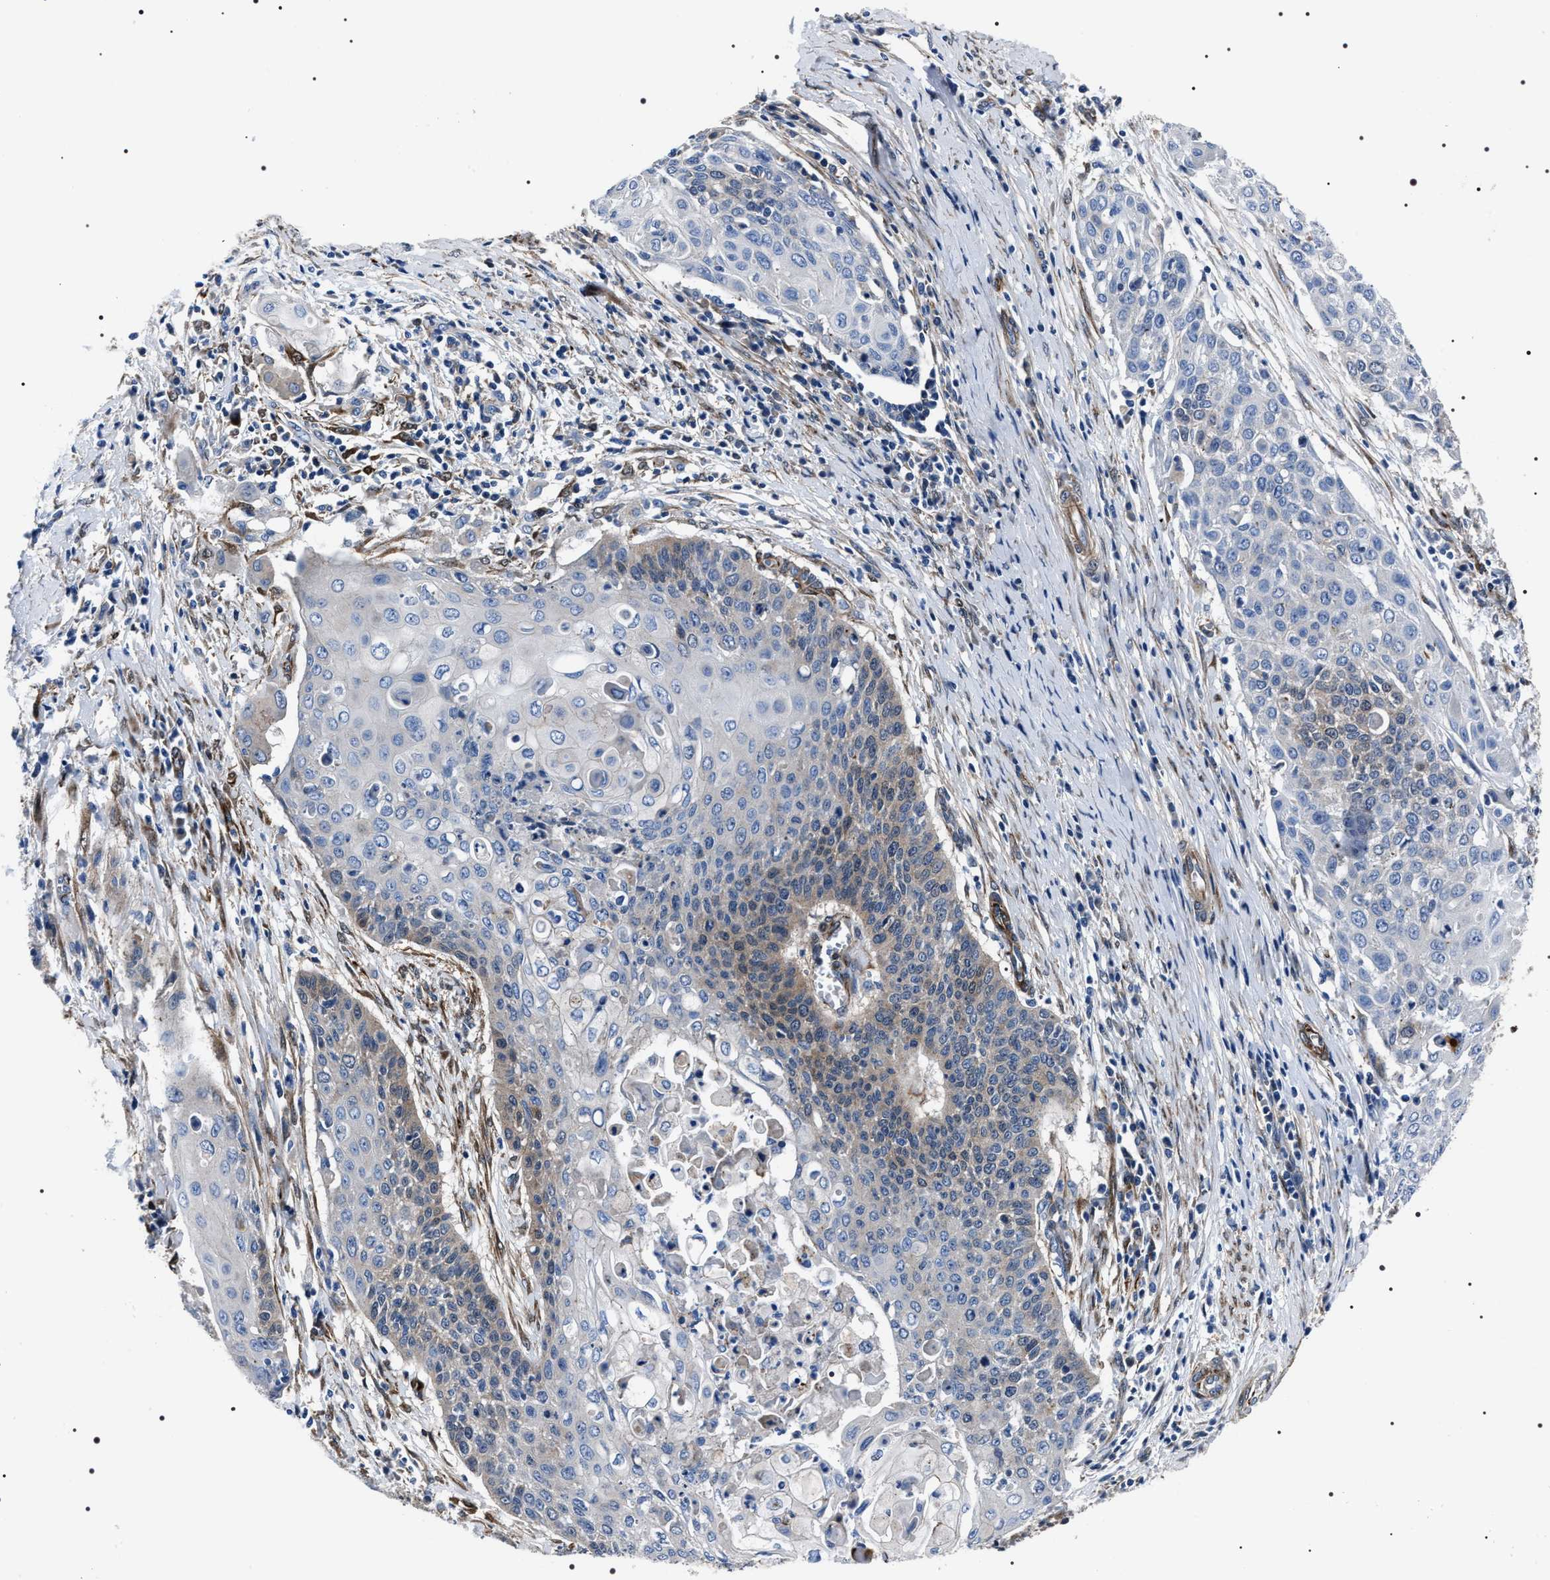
{"staining": {"intensity": "weak", "quantity": "<25%", "location": "cytoplasmic/membranous"}, "tissue": "cervical cancer", "cell_type": "Tumor cells", "image_type": "cancer", "snomed": [{"axis": "morphology", "description": "Squamous cell carcinoma, NOS"}, {"axis": "topography", "description": "Cervix"}], "caption": "IHC image of neoplastic tissue: cervical cancer stained with DAB (3,3'-diaminobenzidine) exhibits no significant protein positivity in tumor cells.", "gene": "BAG2", "patient": {"sex": "female", "age": 39}}